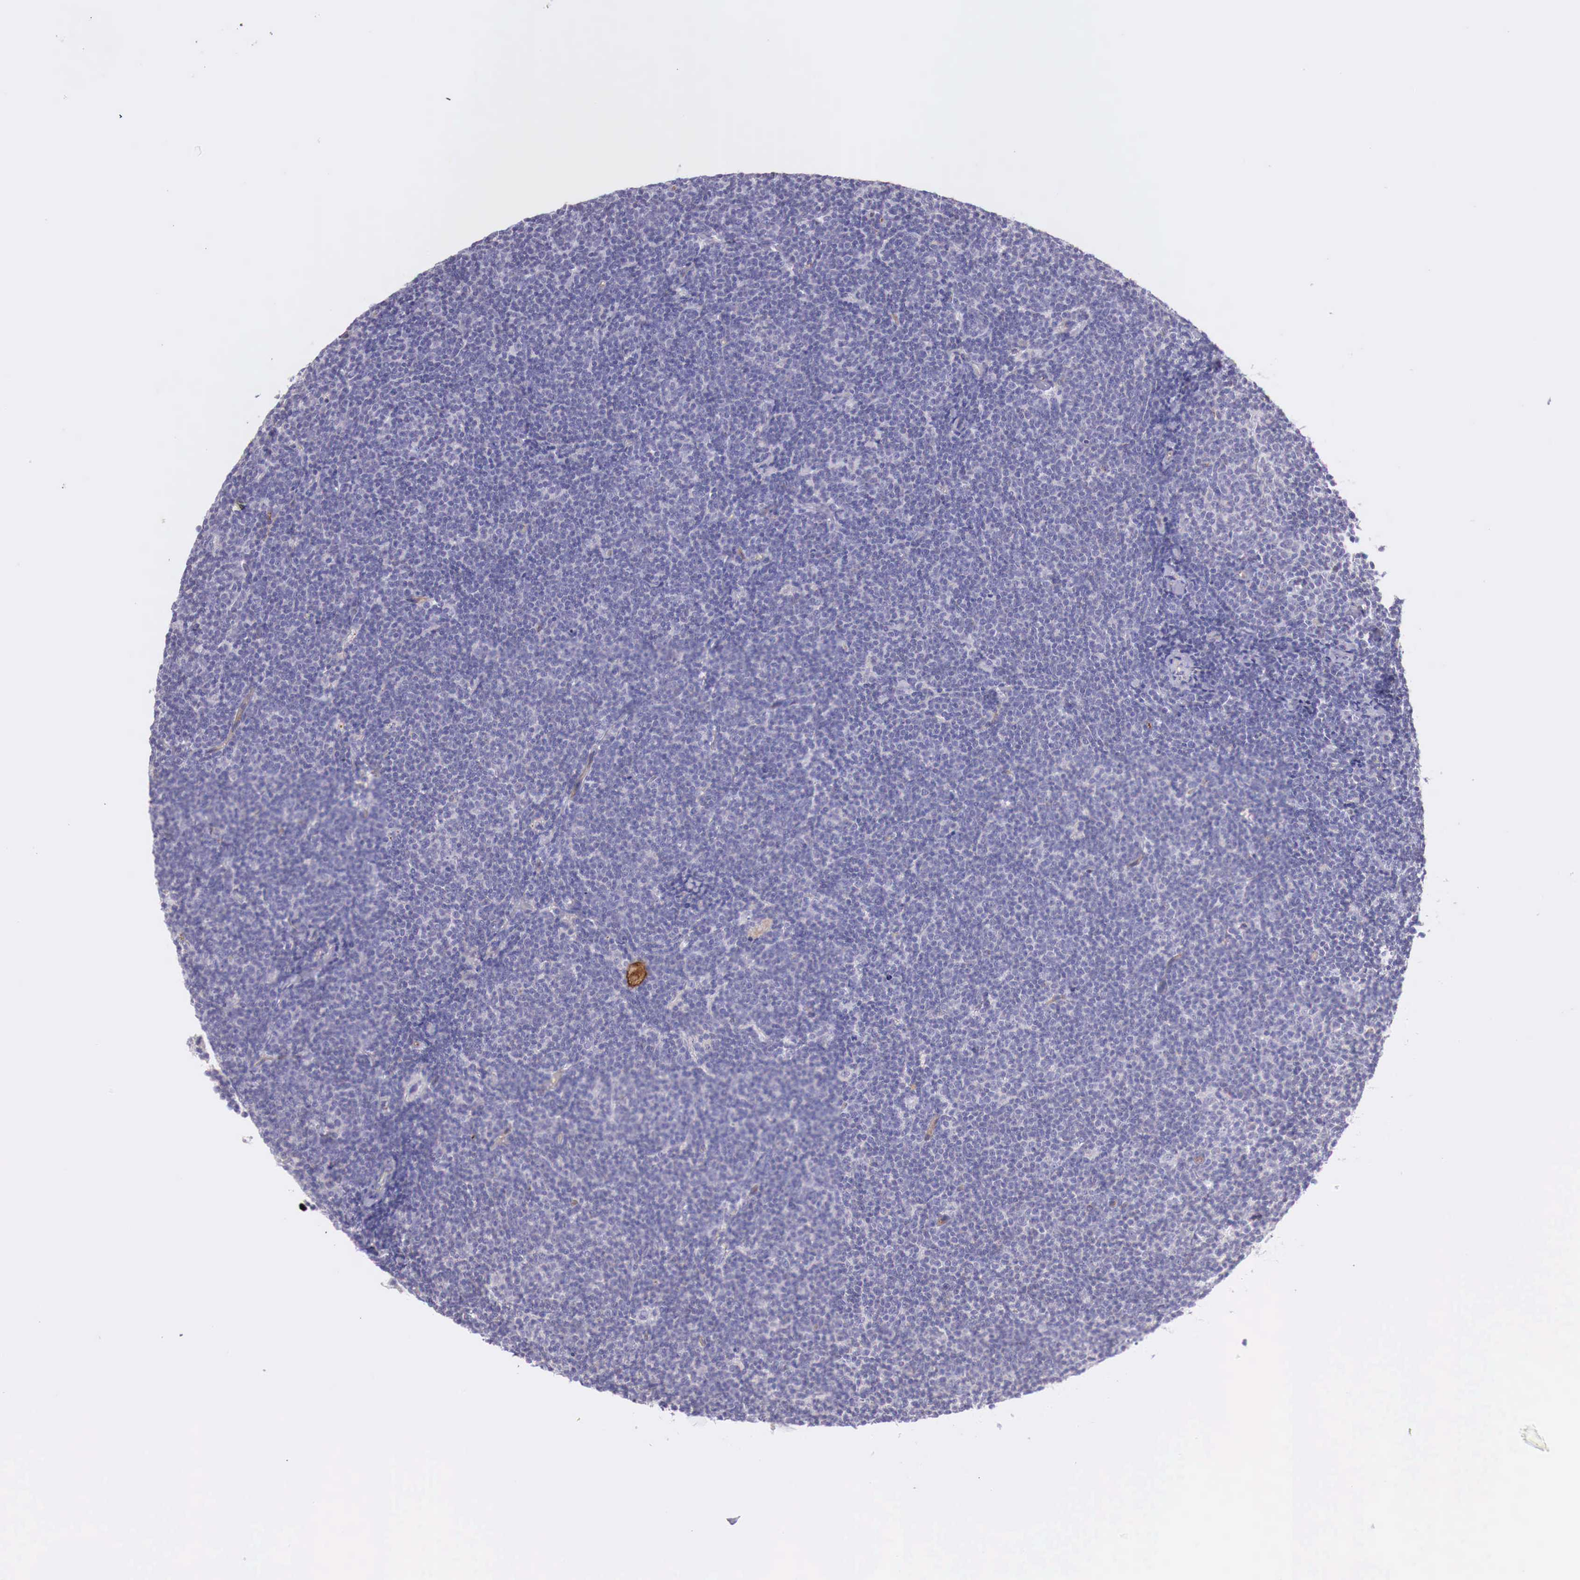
{"staining": {"intensity": "negative", "quantity": "none", "location": "none"}, "tissue": "lymphoma", "cell_type": "Tumor cells", "image_type": "cancer", "snomed": [{"axis": "morphology", "description": "Malignant lymphoma, non-Hodgkin's type, Low grade"}, {"axis": "topography", "description": "Lymph node"}], "caption": "Protein analysis of lymphoma reveals no significant staining in tumor cells.", "gene": "MSR1", "patient": {"sex": "male", "age": 65}}